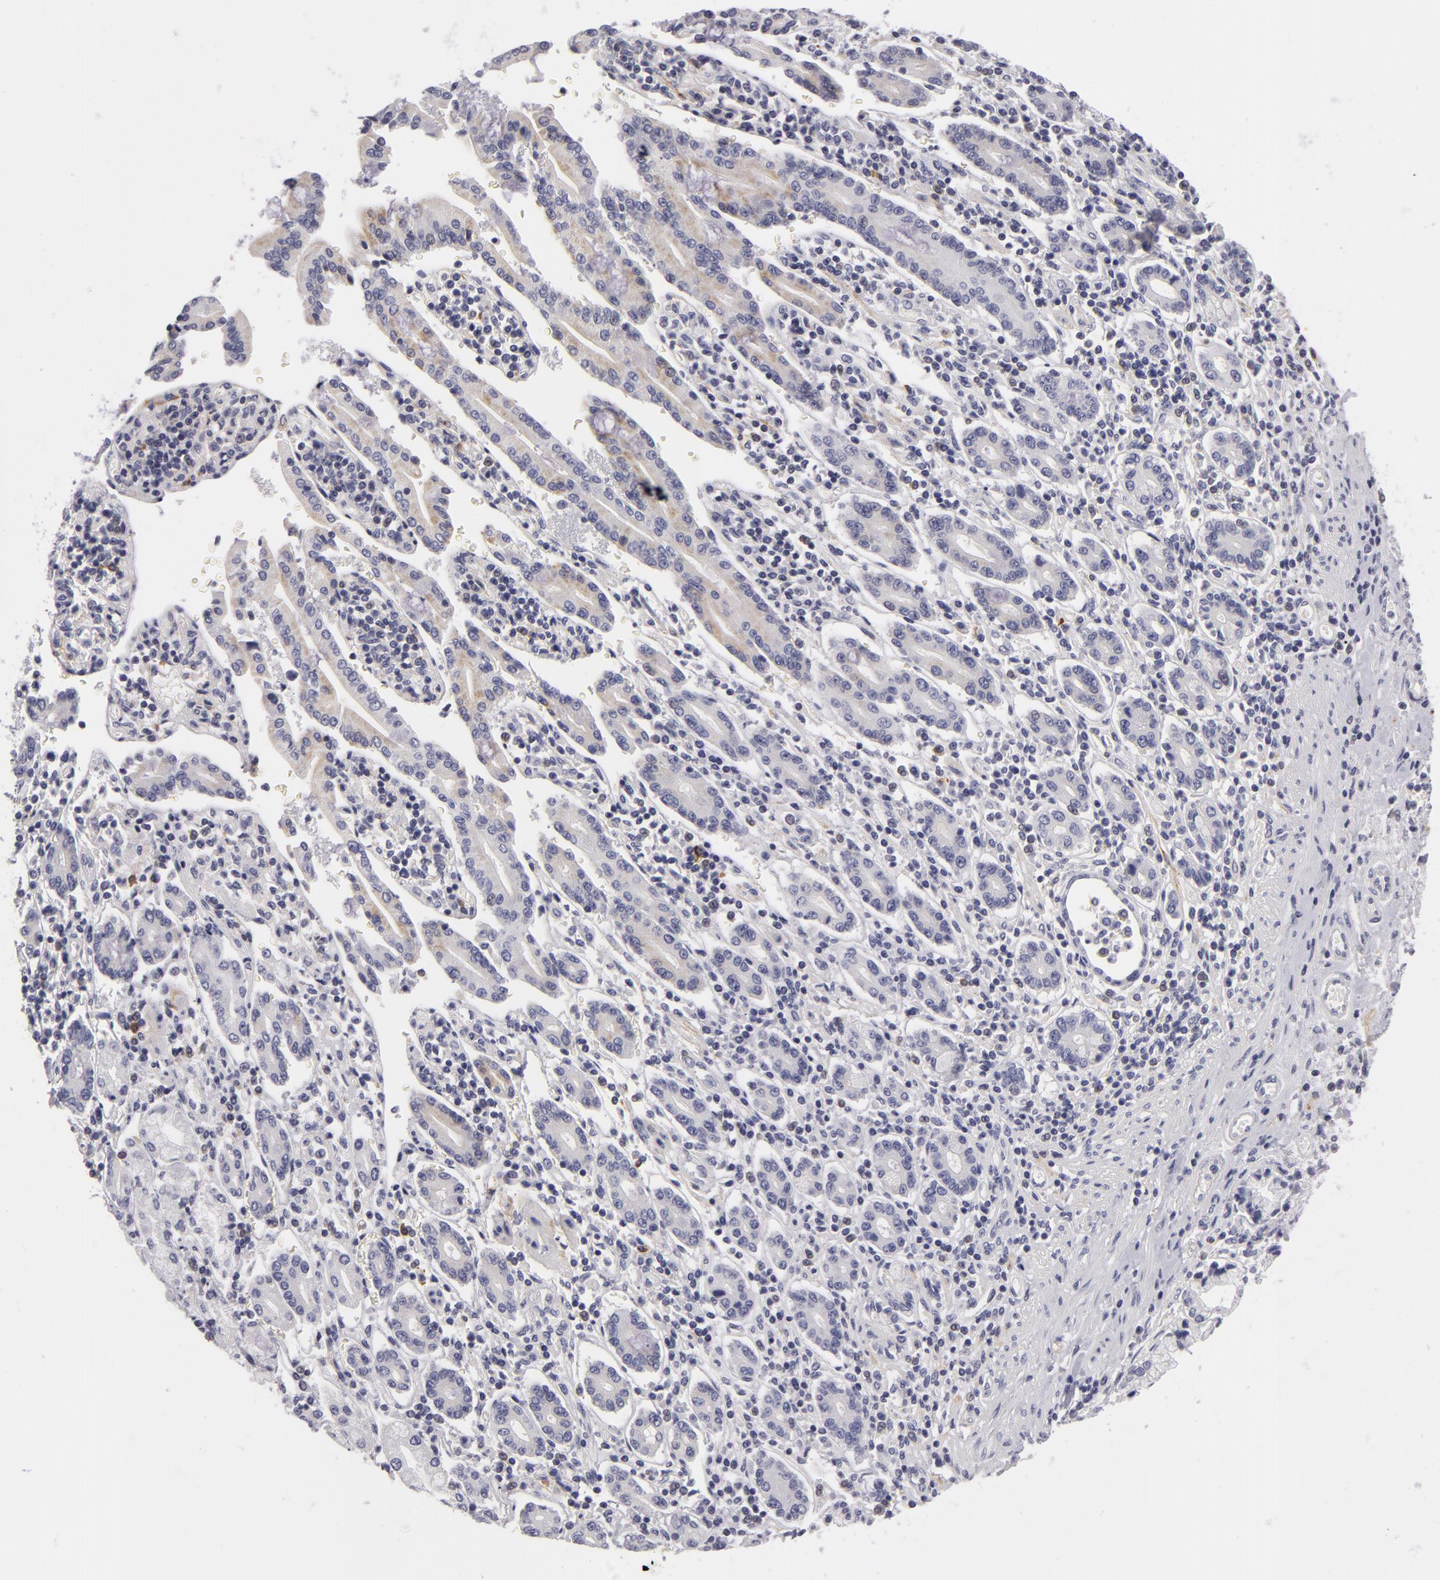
{"staining": {"intensity": "negative", "quantity": "none", "location": "none"}, "tissue": "pancreatic cancer", "cell_type": "Tumor cells", "image_type": "cancer", "snomed": [{"axis": "morphology", "description": "Adenocarcinoma, NOS"}, {"axis": "topography", "description": "Pancreas"}], "caption": "The immunohistochemistry photomicrograph has no significant positivity in tumor cells of pancreatic cancer tissue.", "gene": "NLGN4X", "patient": {"sex": "female", "age": 57}}